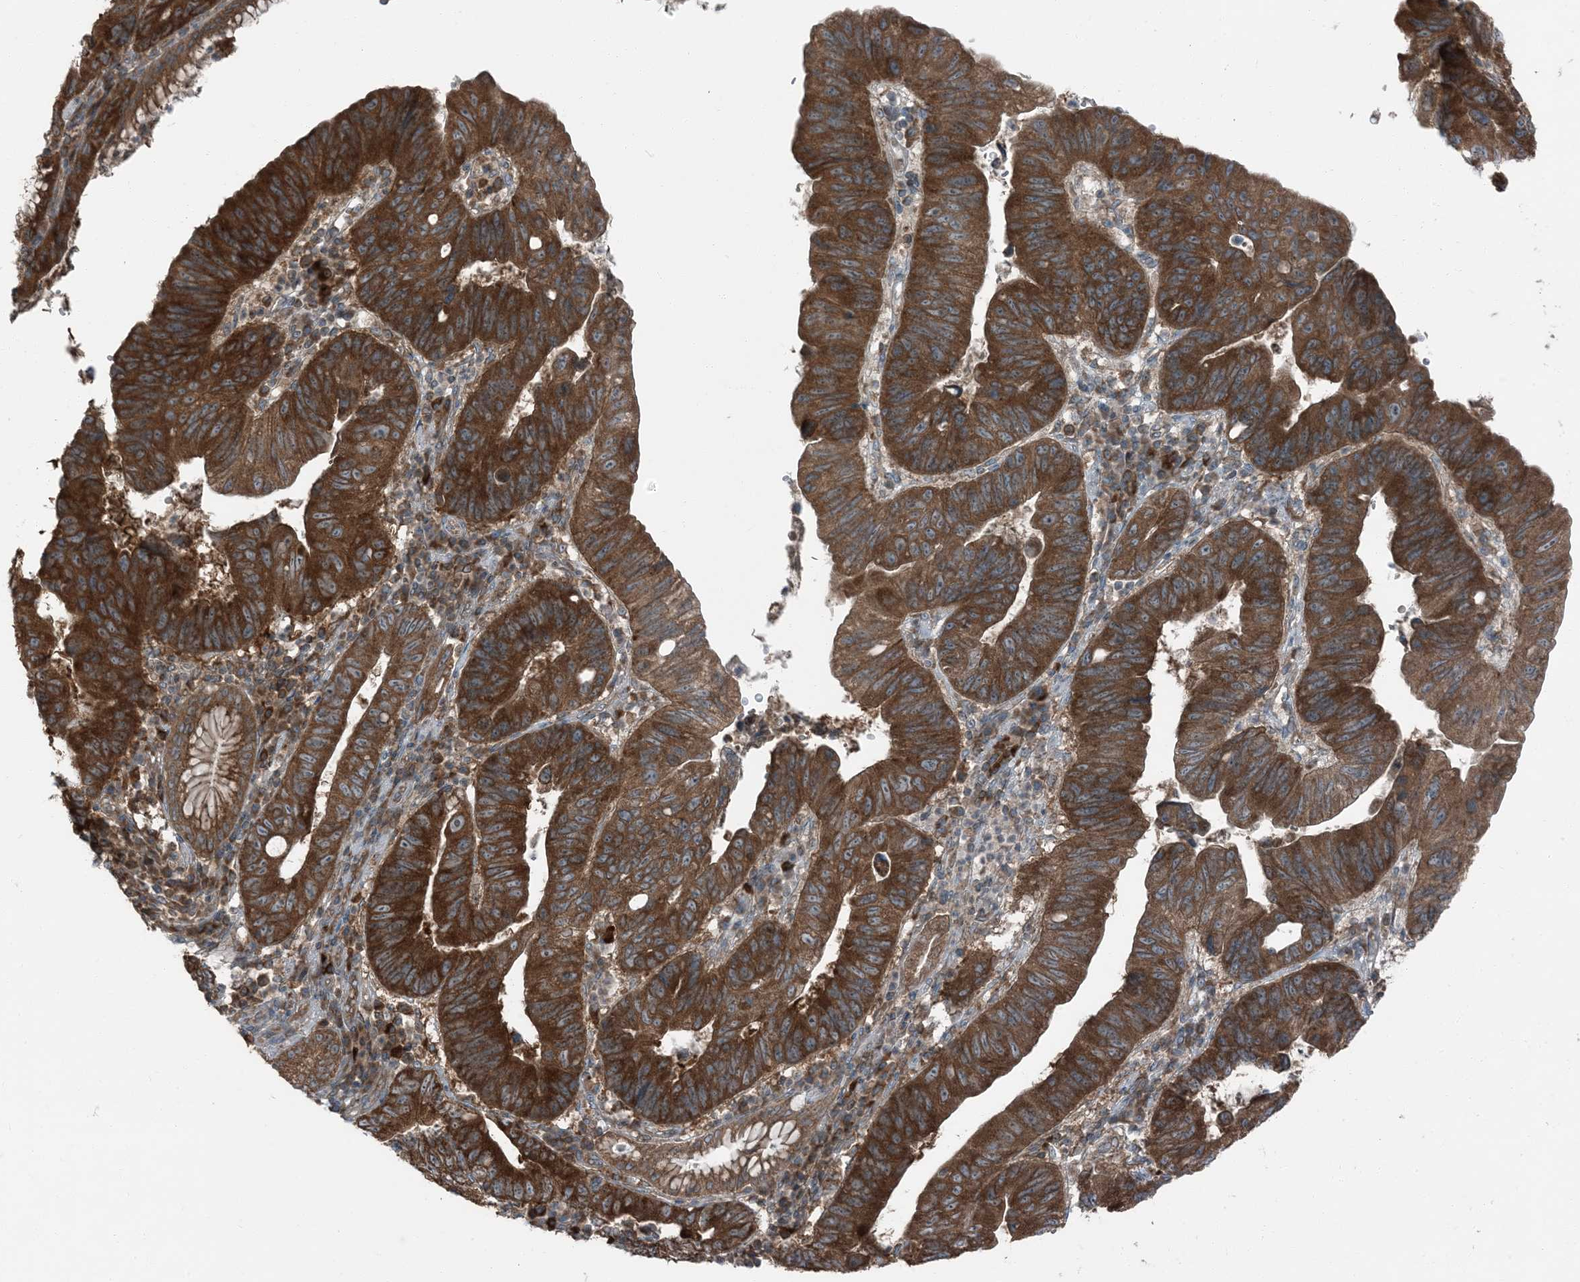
{"staining": {"intensity": "strong", "quantity": ">75%", "location": "cytoplasmic/membranous"}, "tissue": "stomach cancer", "cell_type": "Tumor cells", "image_type": "cancer", "snomed": [{"axis": "morphology", "description": "Adenocarcinoma, NOS"}, {"axis": "topography", "description": "Stomach"}], "caption": "Immunohistochemistry (IHC) micrograph of stomach cancer stained for a protein (brown), which shows high levels of strong cytoplasmic/membranous expression in about >75% of tumor cells.", "gene": "RAB3GAP1", "patient": {"sex": "male", "age": 59}}